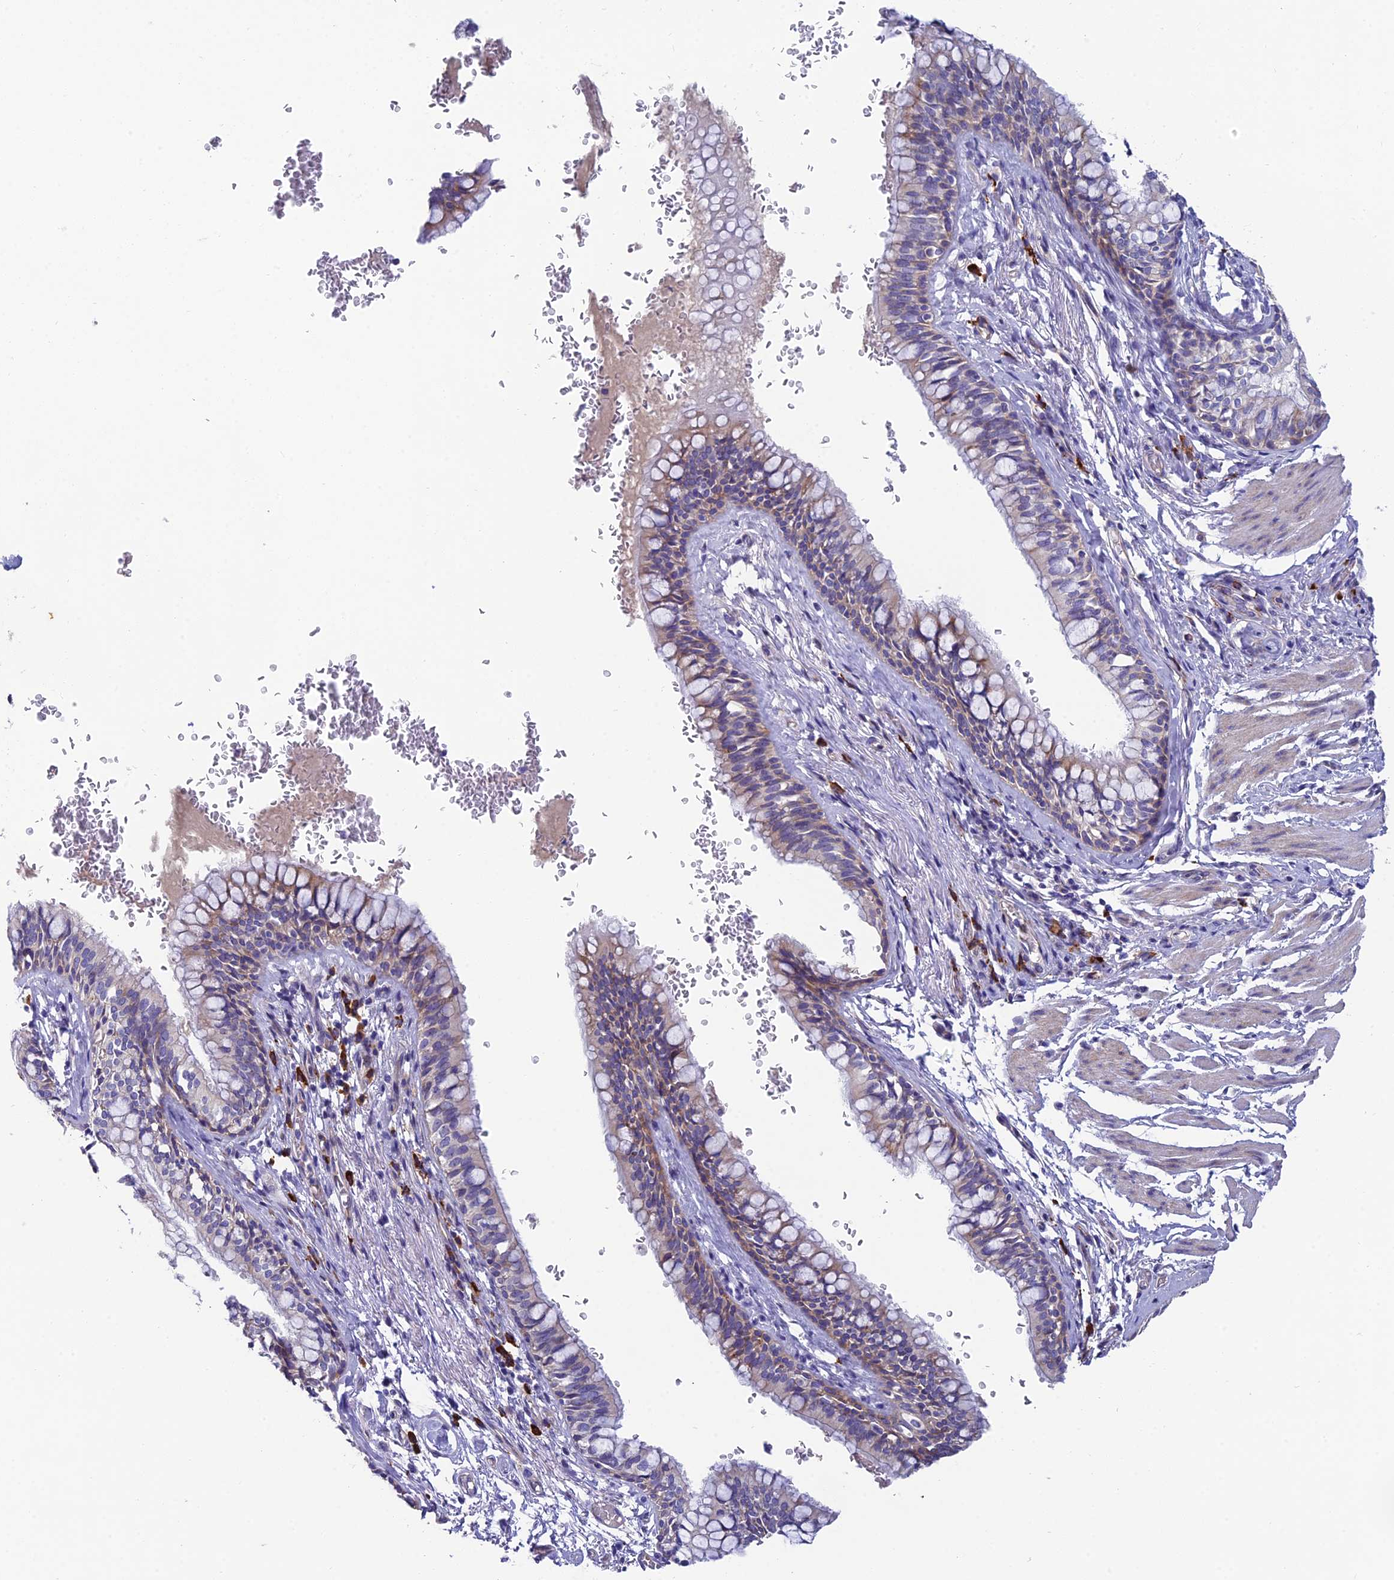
{"staining": {"intensity": "weak", "quantity": "<25%", "location": "cytoplasmic/membranous"}, "tissue": "bronchus", "cell_type": "Respiratory epithelial cells", "image_type": "normal", "snomed": [{"axis": "morphology", "description": "Normal tissue, NOS"}, {"axis": "topography", "description": "Cartilage tissue"}, {"axis": "topography", "description": "Bronchus"}], "caption": "Respiratory epithelial cells are negative for protein expression in unremarkable human bronchus.", "gene": "MACIR", "patient": {"sex": "female", "age": 36}}